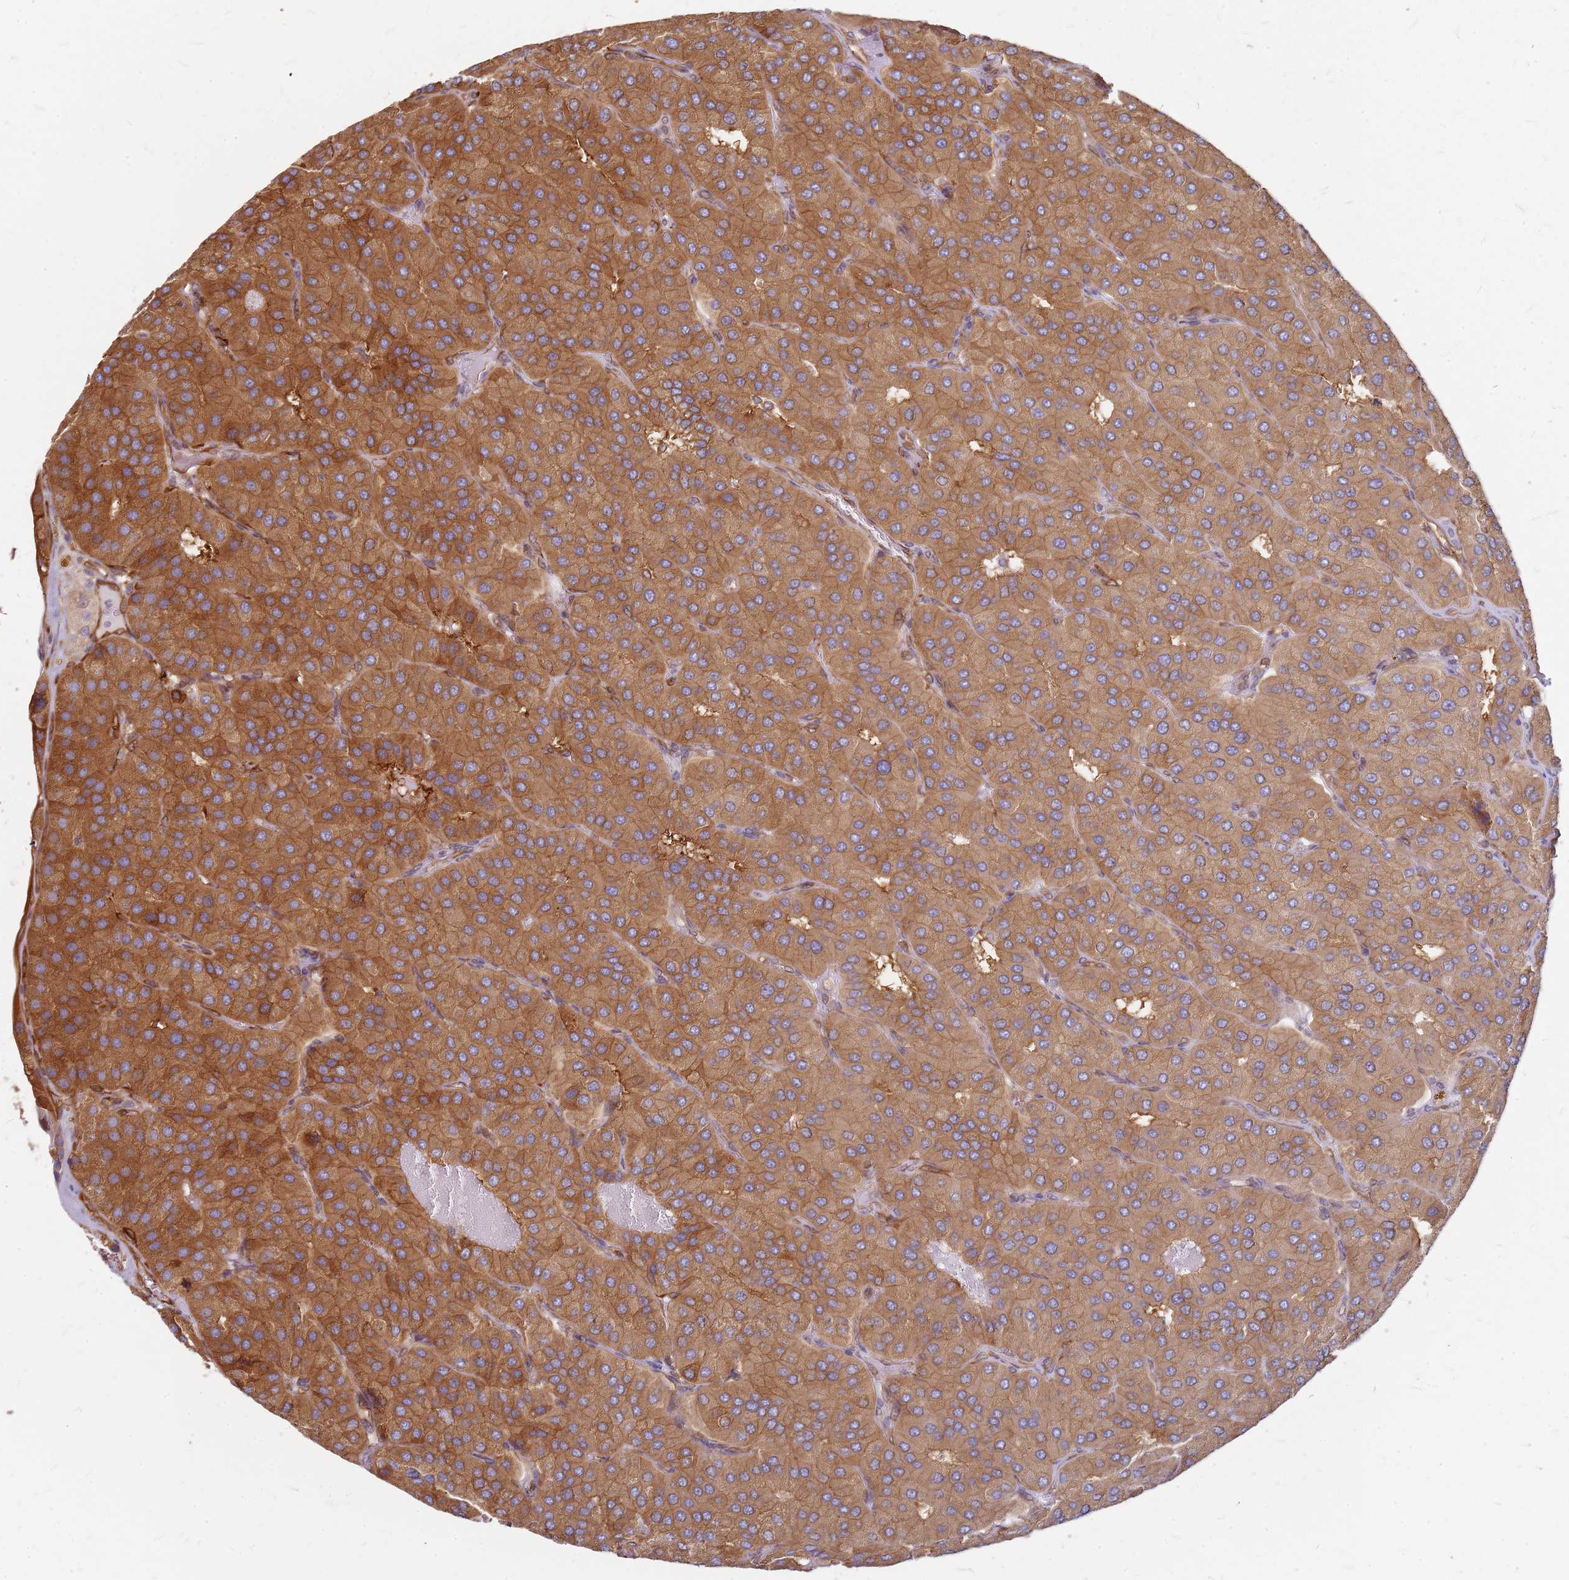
{"staining": {"intensity": "moderate", "quantity": ">75%", "location": "cytoplasmic/membranous"}, "tissue": "parathyroid gland", "cell_type": "Glandular cells", "image_type": "normal", "snomed": [{"axis": "morphology", "description": "Normal tissue, NOS"}, {"axis": "morphology", "description": "Adenoma, NOS"}, {"axis": "topography", "description": "Parathyroid gland"}], "caption": "IHC of unremarkable parathyroid gland displays medium levels of moderate cytoplasmic/membranous positivity in about >75% of glandular cells. (DAB = brown stain, brightfield microscopy at high magnification).", "gene": "HDX", "patient": {"sex": "female", "age": 86}}